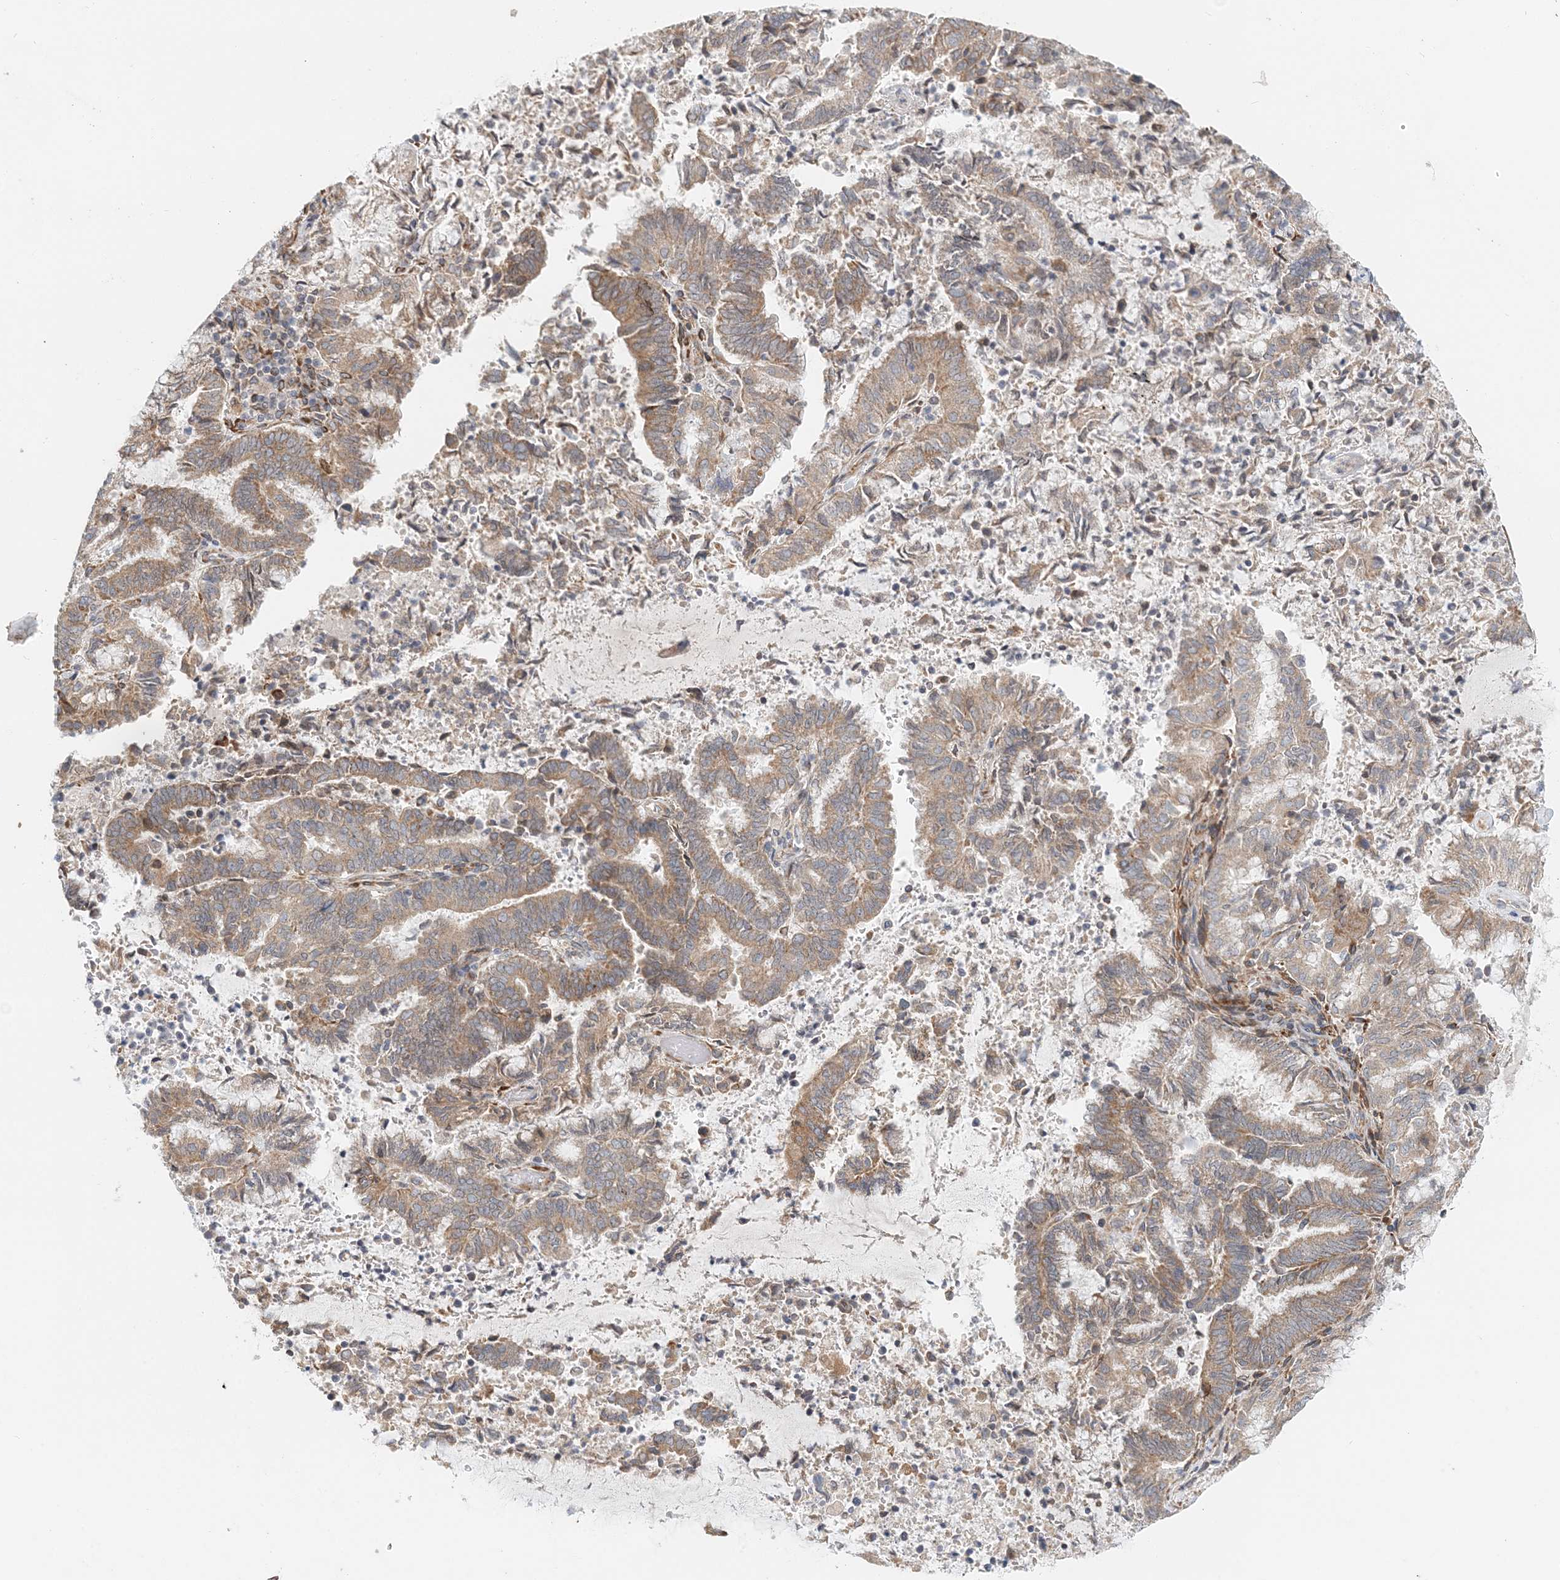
{"staining": {"intensity": "moderate", "quantity": "25%-75%", "location": "cytoplasmic/membranous"}, "tissue": "endometrial cancer", "cell_type": "Tumor cells", "image_type": "cancer", "snomed": [{"axis": "morphology", "description": "Adenocarcinoma, NOS"}, {"axis": "topography", "description": "Endometrium"}], "caption": "Immunohistochemical staining of human endometrial adenocarcinoma shows moderate cytoplasmic/membranous protein expression in approximately 25%-75% of tumor cells.", "gene": "PCYOX1L", "patient": {"sex": "female", "age": 80}}